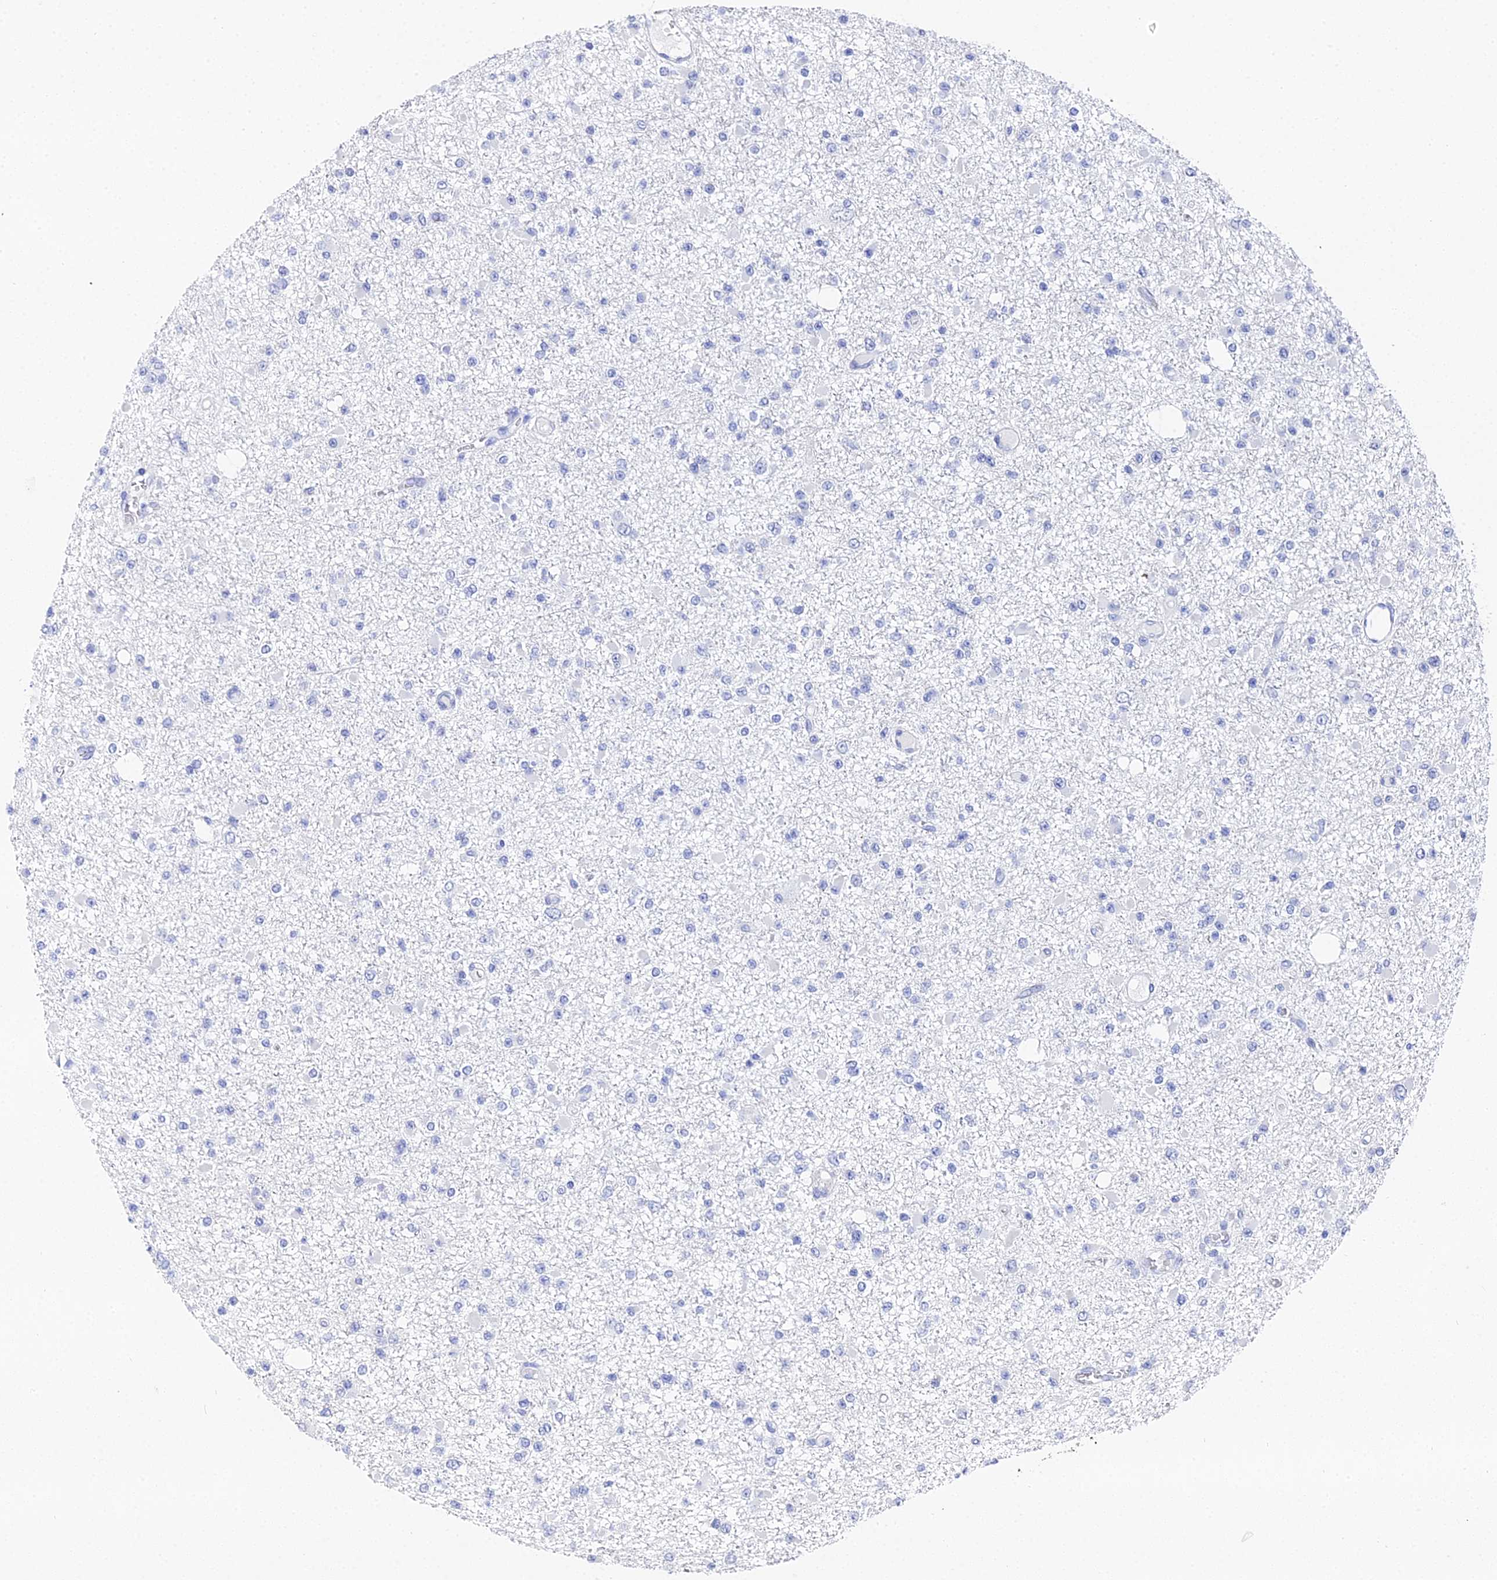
{"staining": {"intensity": "negative", "quantity": "none", "location": "none"}, "tissue": "glioma", "cell_type": "Tumor cells", "image_type": "cancer", "snomed": [{"axis": "morphology", "description": "Glioma, malignant, Low grade"}, {"axis": "topography", "description": "Brain"}], "caption": "The micrograph demonstrates no staining of tumor cells in glioma.", "gene": "OCM", "patient": {"sex": "female", "age": 22}}